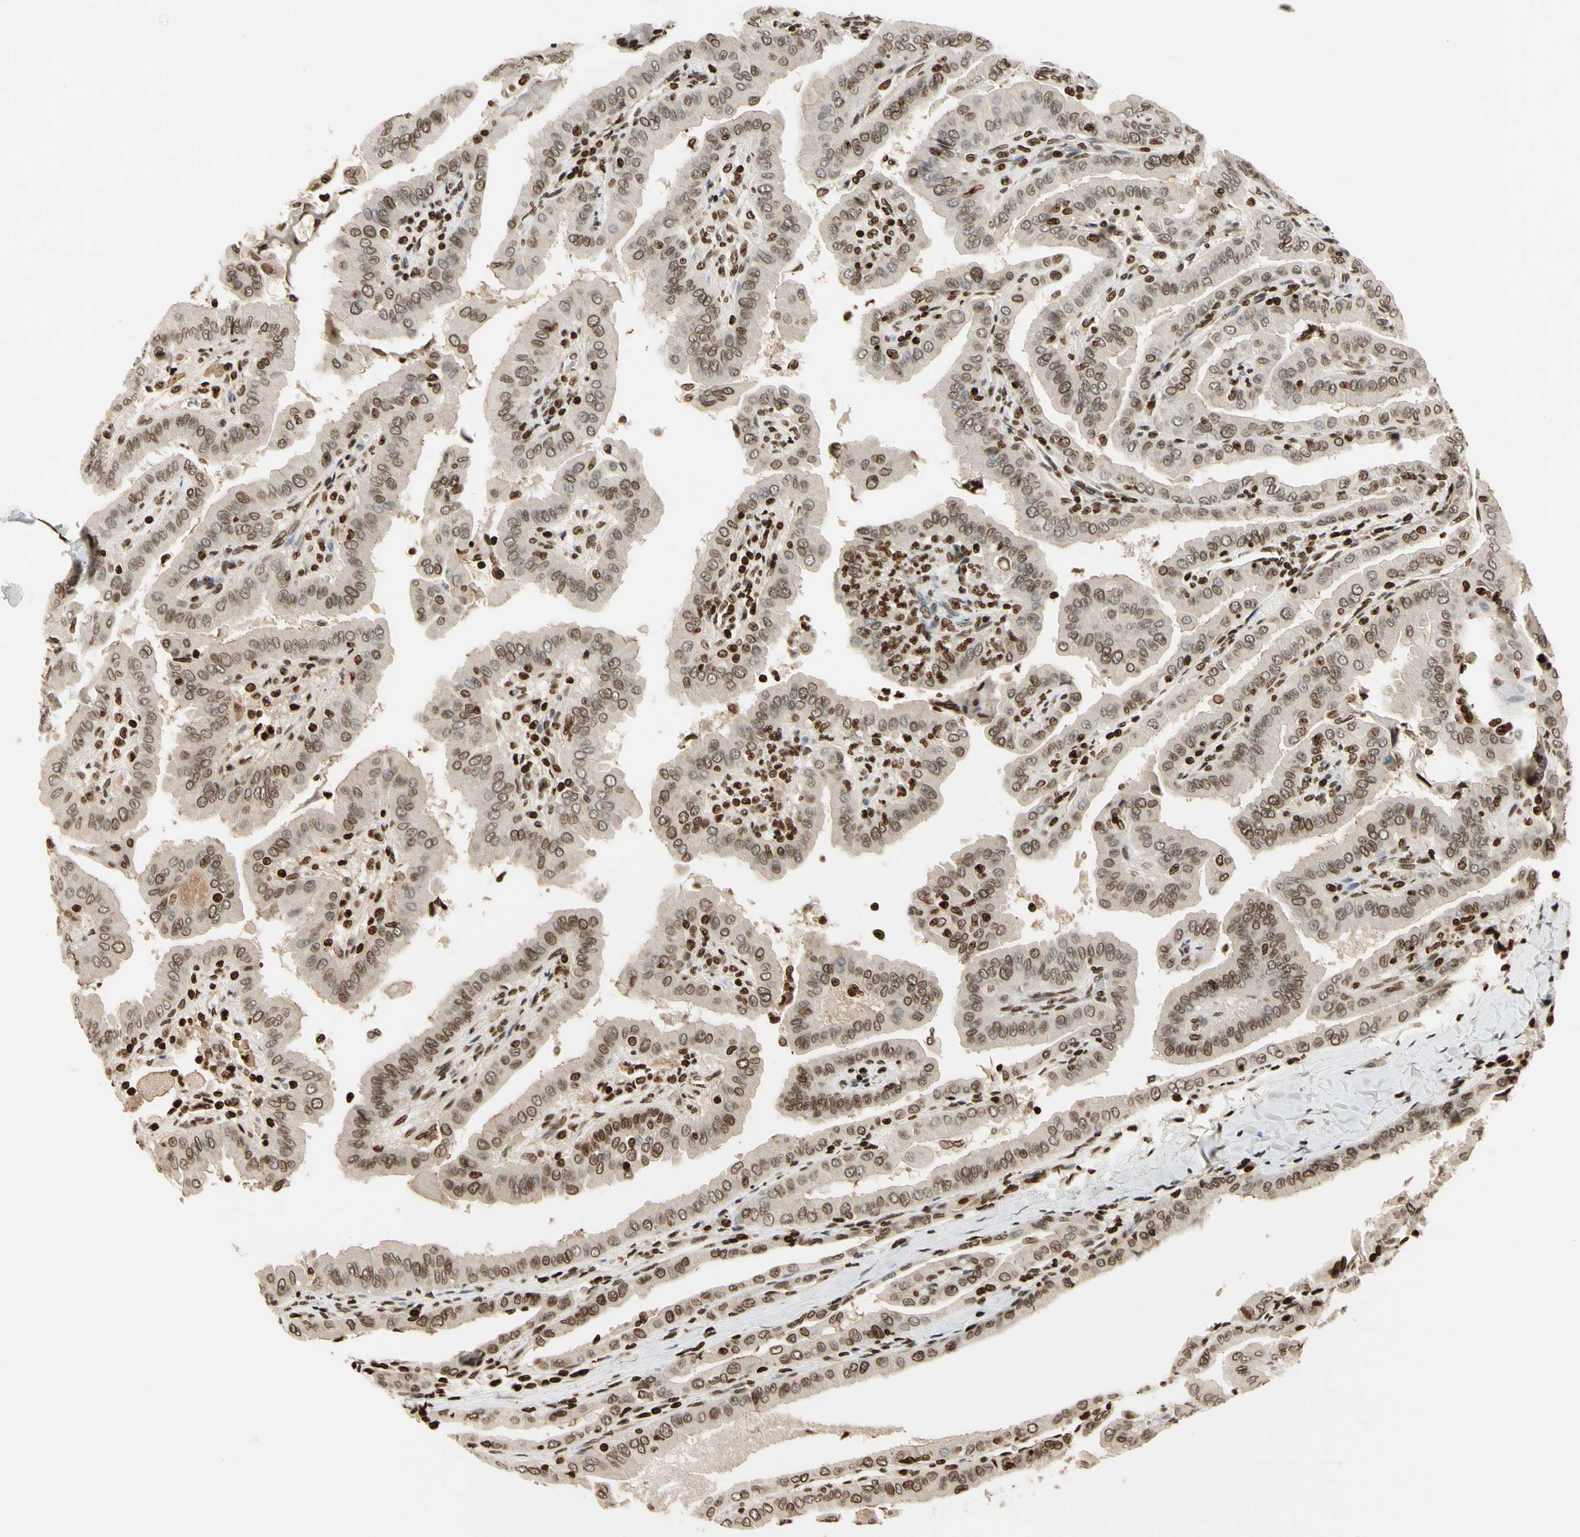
{"staining": {"intensity": "moderate", "quantity": ">75%", "location": "nuclear"}, "tissue": "thyroid cancer", "cell_type": "Tumor cells", "image_type": "cancer", "snomed": [{"axis": "morphology", "description": "Papillary adenocarcinoma, NOS"}, {"axis": "topography", "description": "Thyroid gland"}], "caption": "This is a micrograph of IHC staining of thyroid cancer, which shows moderate staining in the nuclear of tumor cells.", "gene": "RORA", "patient": {"sex": "male", "age": 33}}